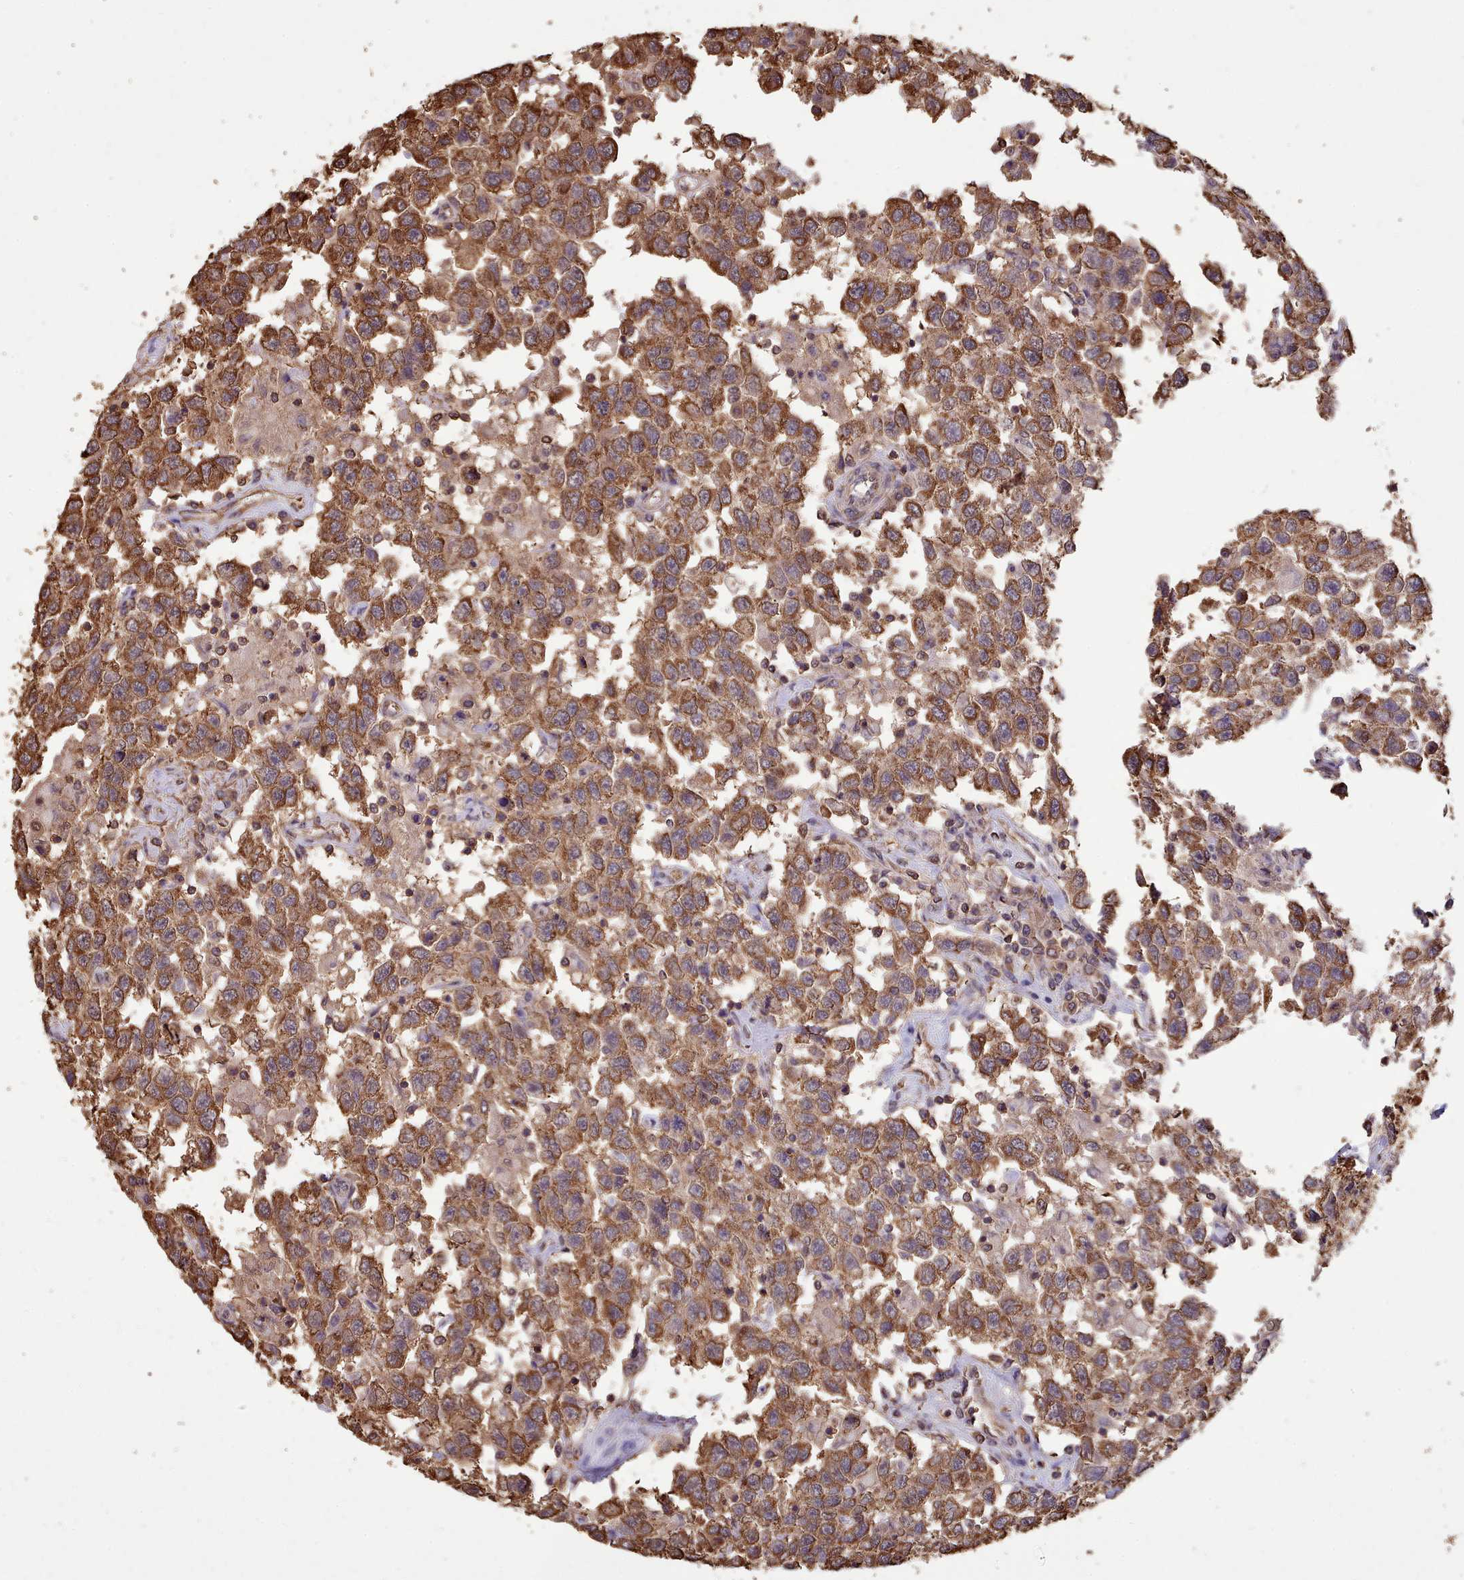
{"staining": {"intensity": "moderate", "quantity": ">75%", "location": "cytoplasmic/membranous"}, "tissue": "testis cancer", "cell_type": "Tumor cells", "image_type": "cancer", "snomed": [{"axis": "morphology", "description": "Seminoma, NOS"}, {"axis": "topography", "description": "Testis"}], "caption": "This is an image of immunohistochemistry staining of testis cancer, which shows moderate positivity in the cytoplasmic/membranous of tumor cells.", "gene": "METRN", "patient": {"sex": "male", "age": 41}}